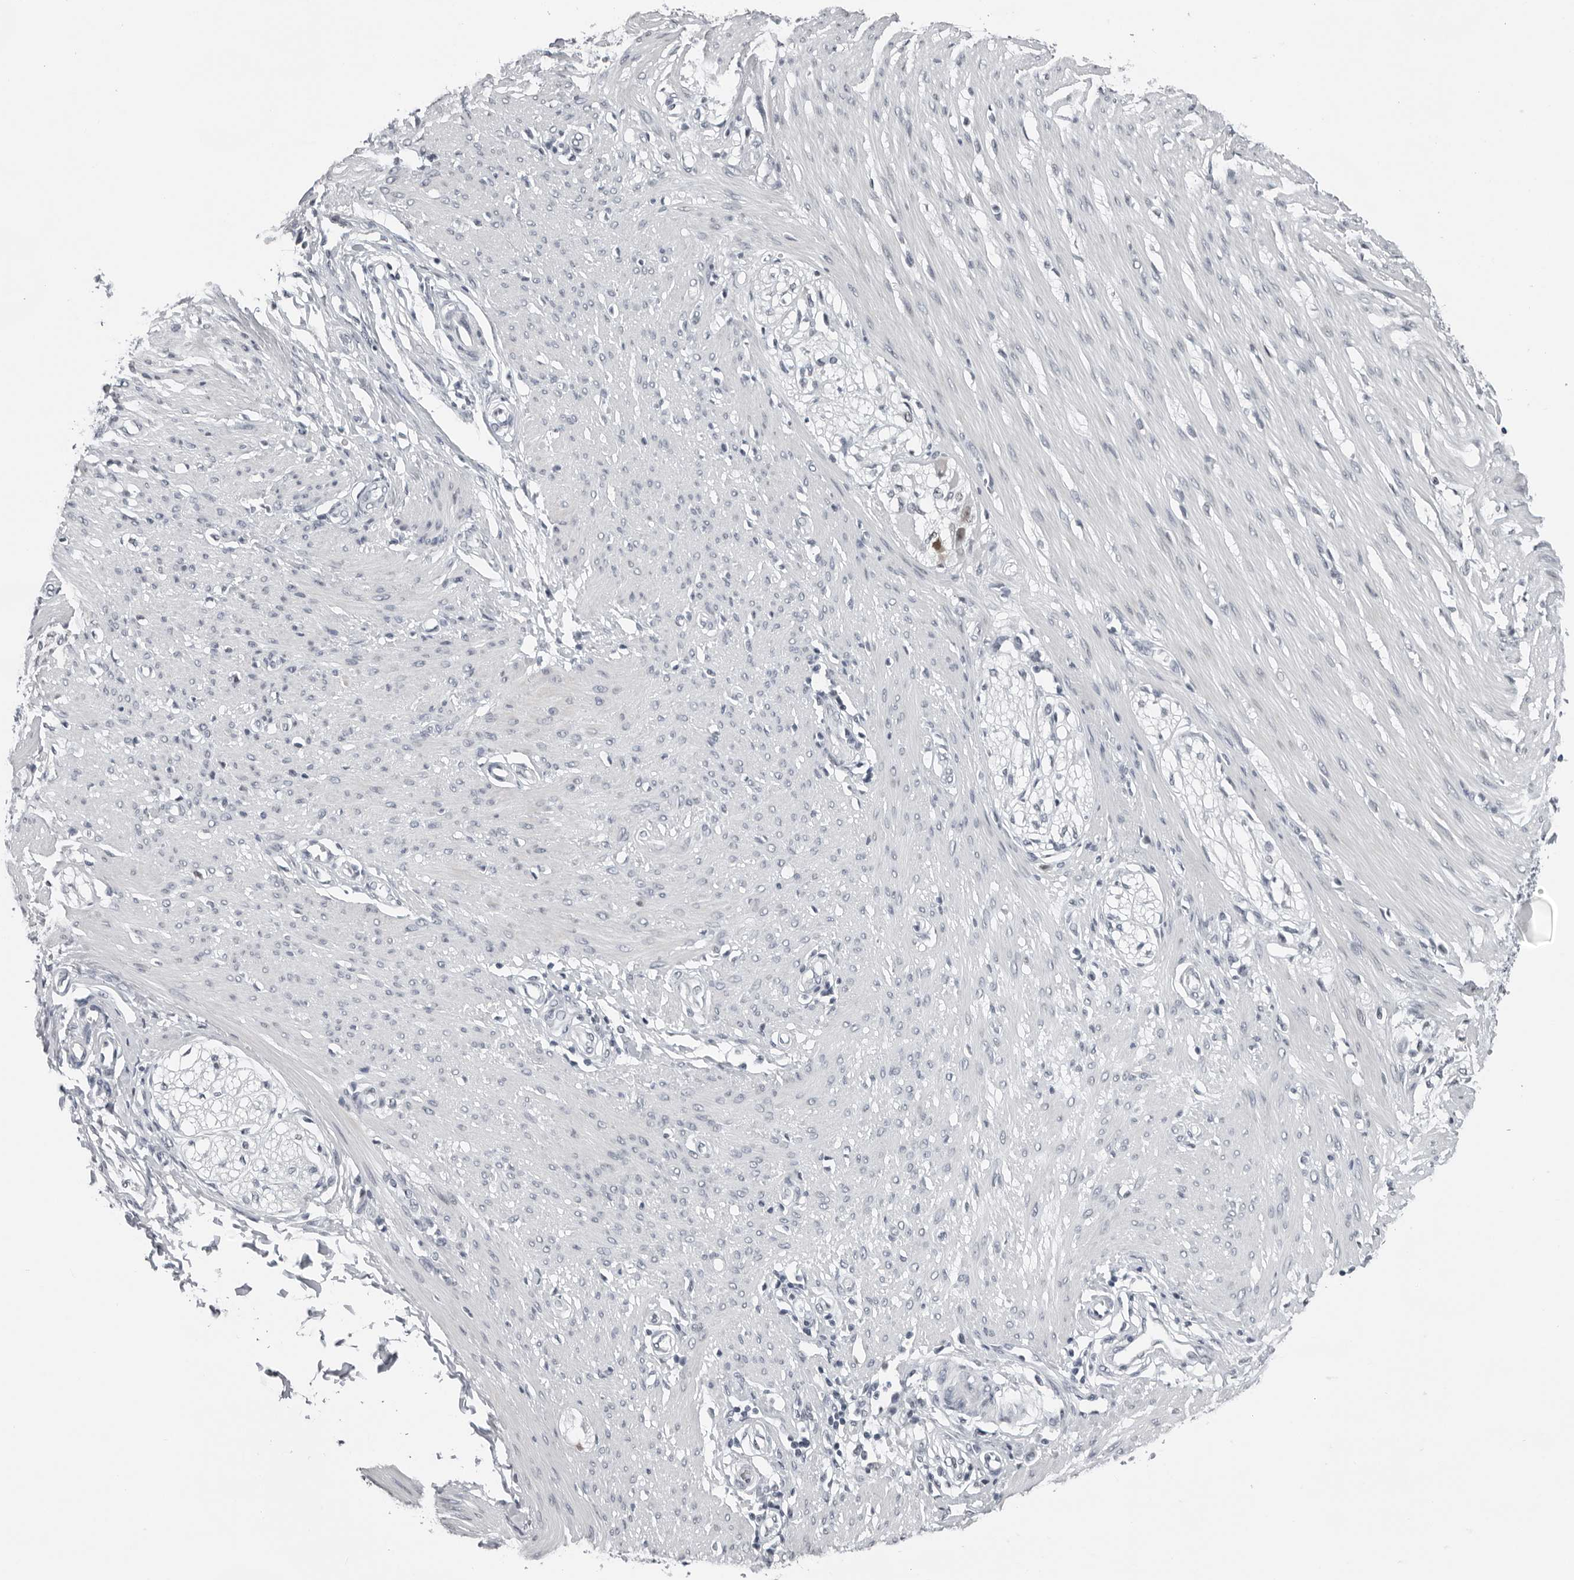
{"staining": {"intensity": "negative", "quantity": "none", "location": "none"}, "tissue": "smooth muscle", "cell_type": "Smooth muscle cells", "image_type": "normal", "snomed": [{"axis": "morphology", "description": "Normal tissue, NOS"}, {"axis": "morphology", "description": "Adenocarcinoma, NOS"}, {"axis": "topography", "description": "Colon"}, {"axis": "topography", "description": "Peripheral nerve tissue"}], "caption": "Immunohistochemistry histopathology image of benign human smooth muscle stained for a protein (brown), which shows no expression in smooth muscle cells.", "gene": "PPP1R42", "patient": {"sex": "male", "age": 14}}